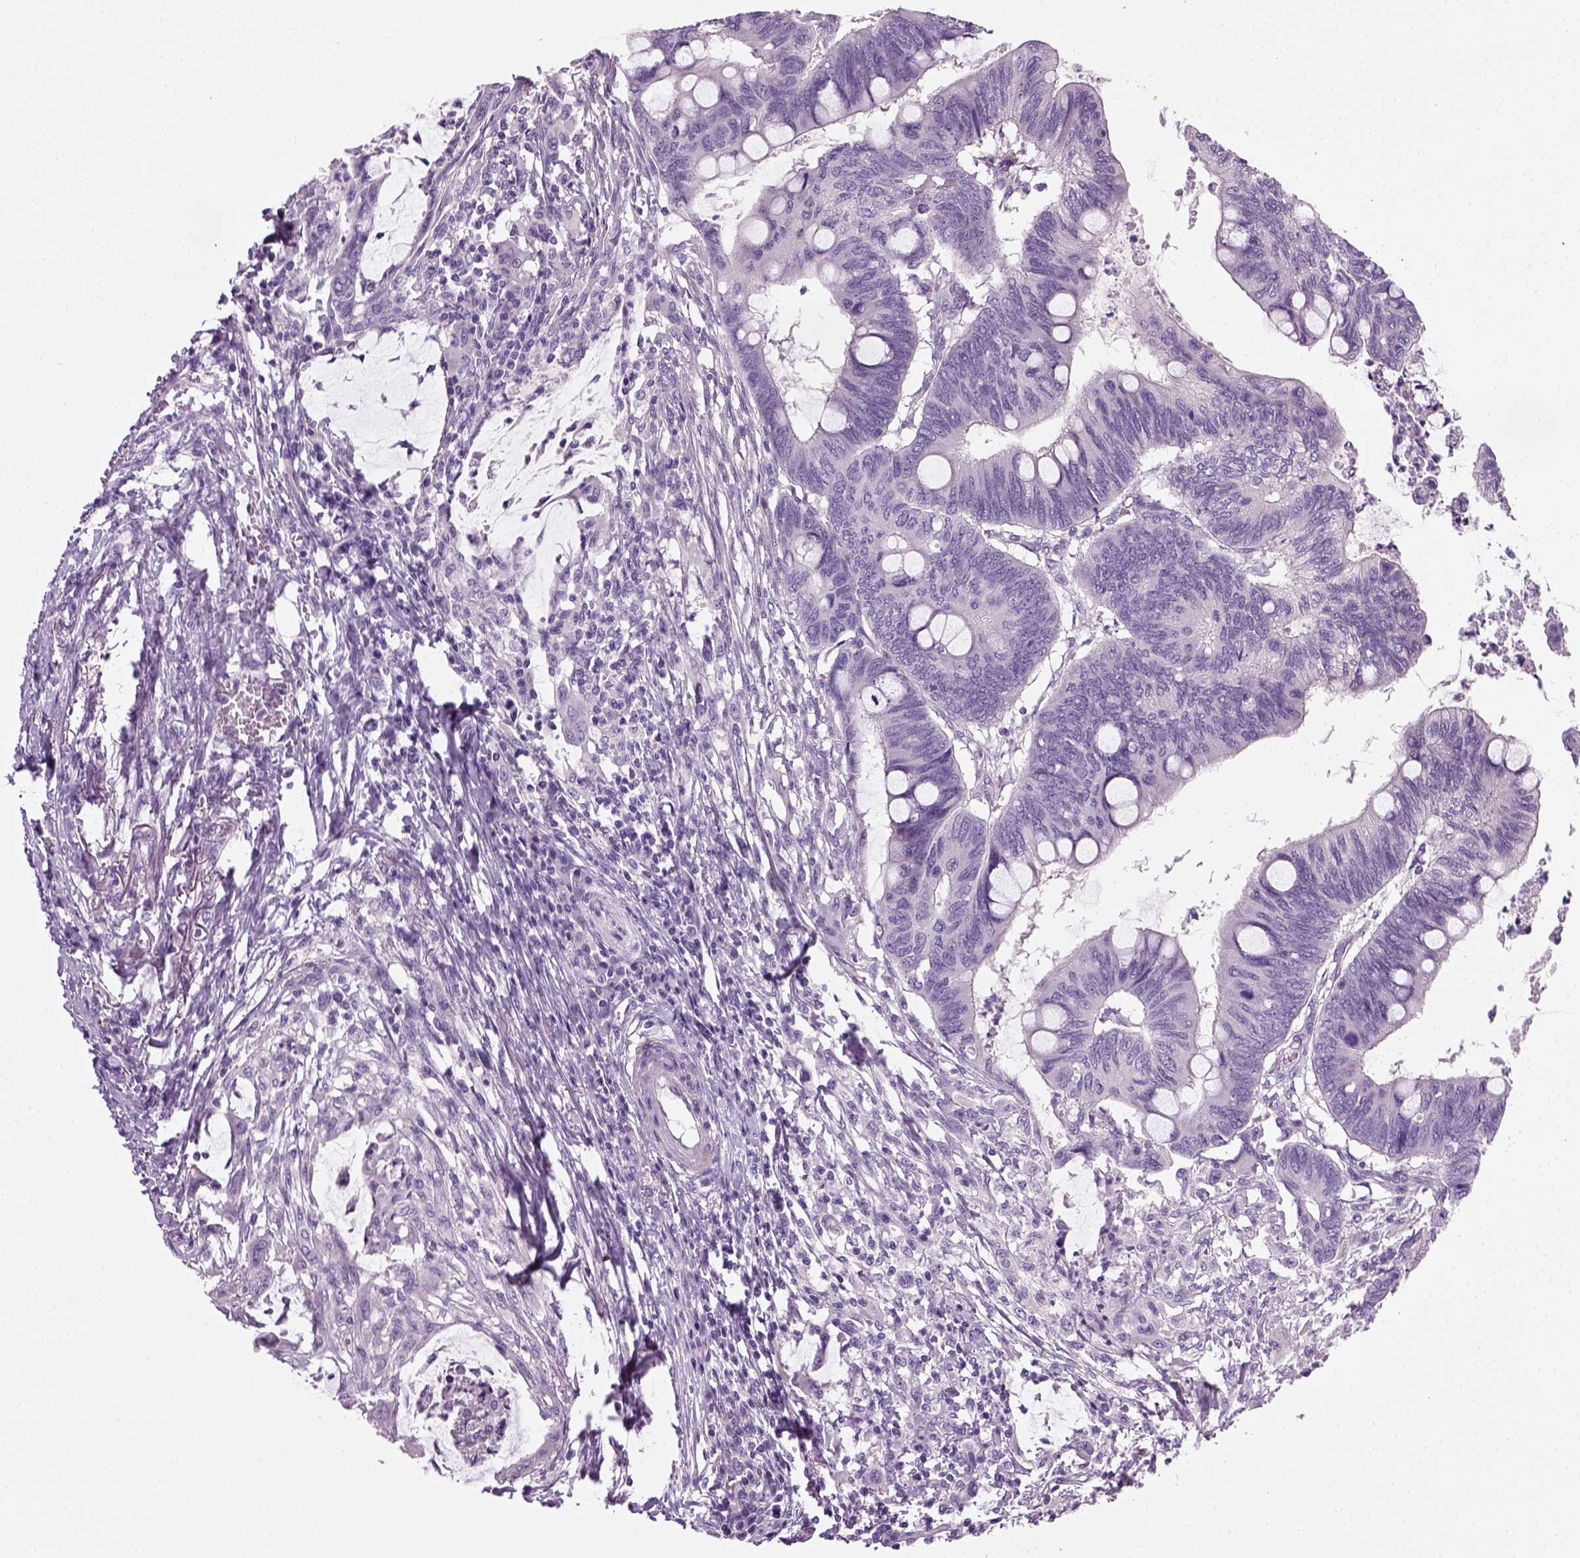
{"staining": {"intensity": "negative", "quantity": "none", "location": "none"}, "tissue": "colorectal cancer", "cell_type": "Tumor cells", "image_type": "cancer", "snomed": [{"axis": "morphology", "description": "Normal tissue, NOS"}, {"axis": "morphology", "description": "Adenocarcinoma, NOS"}, {"axis": "topography", "description": "Rectum"}, {"axis": "topography", "description": "Peripheral nerve tissue"}], "caption": "Adenocarcinoma (colorectal) was stained to show a protein in brown. There is no significant positivity in tumor cells.", "gene": "ELOVL3", "patient": {"sex": "male", "age": 92}}